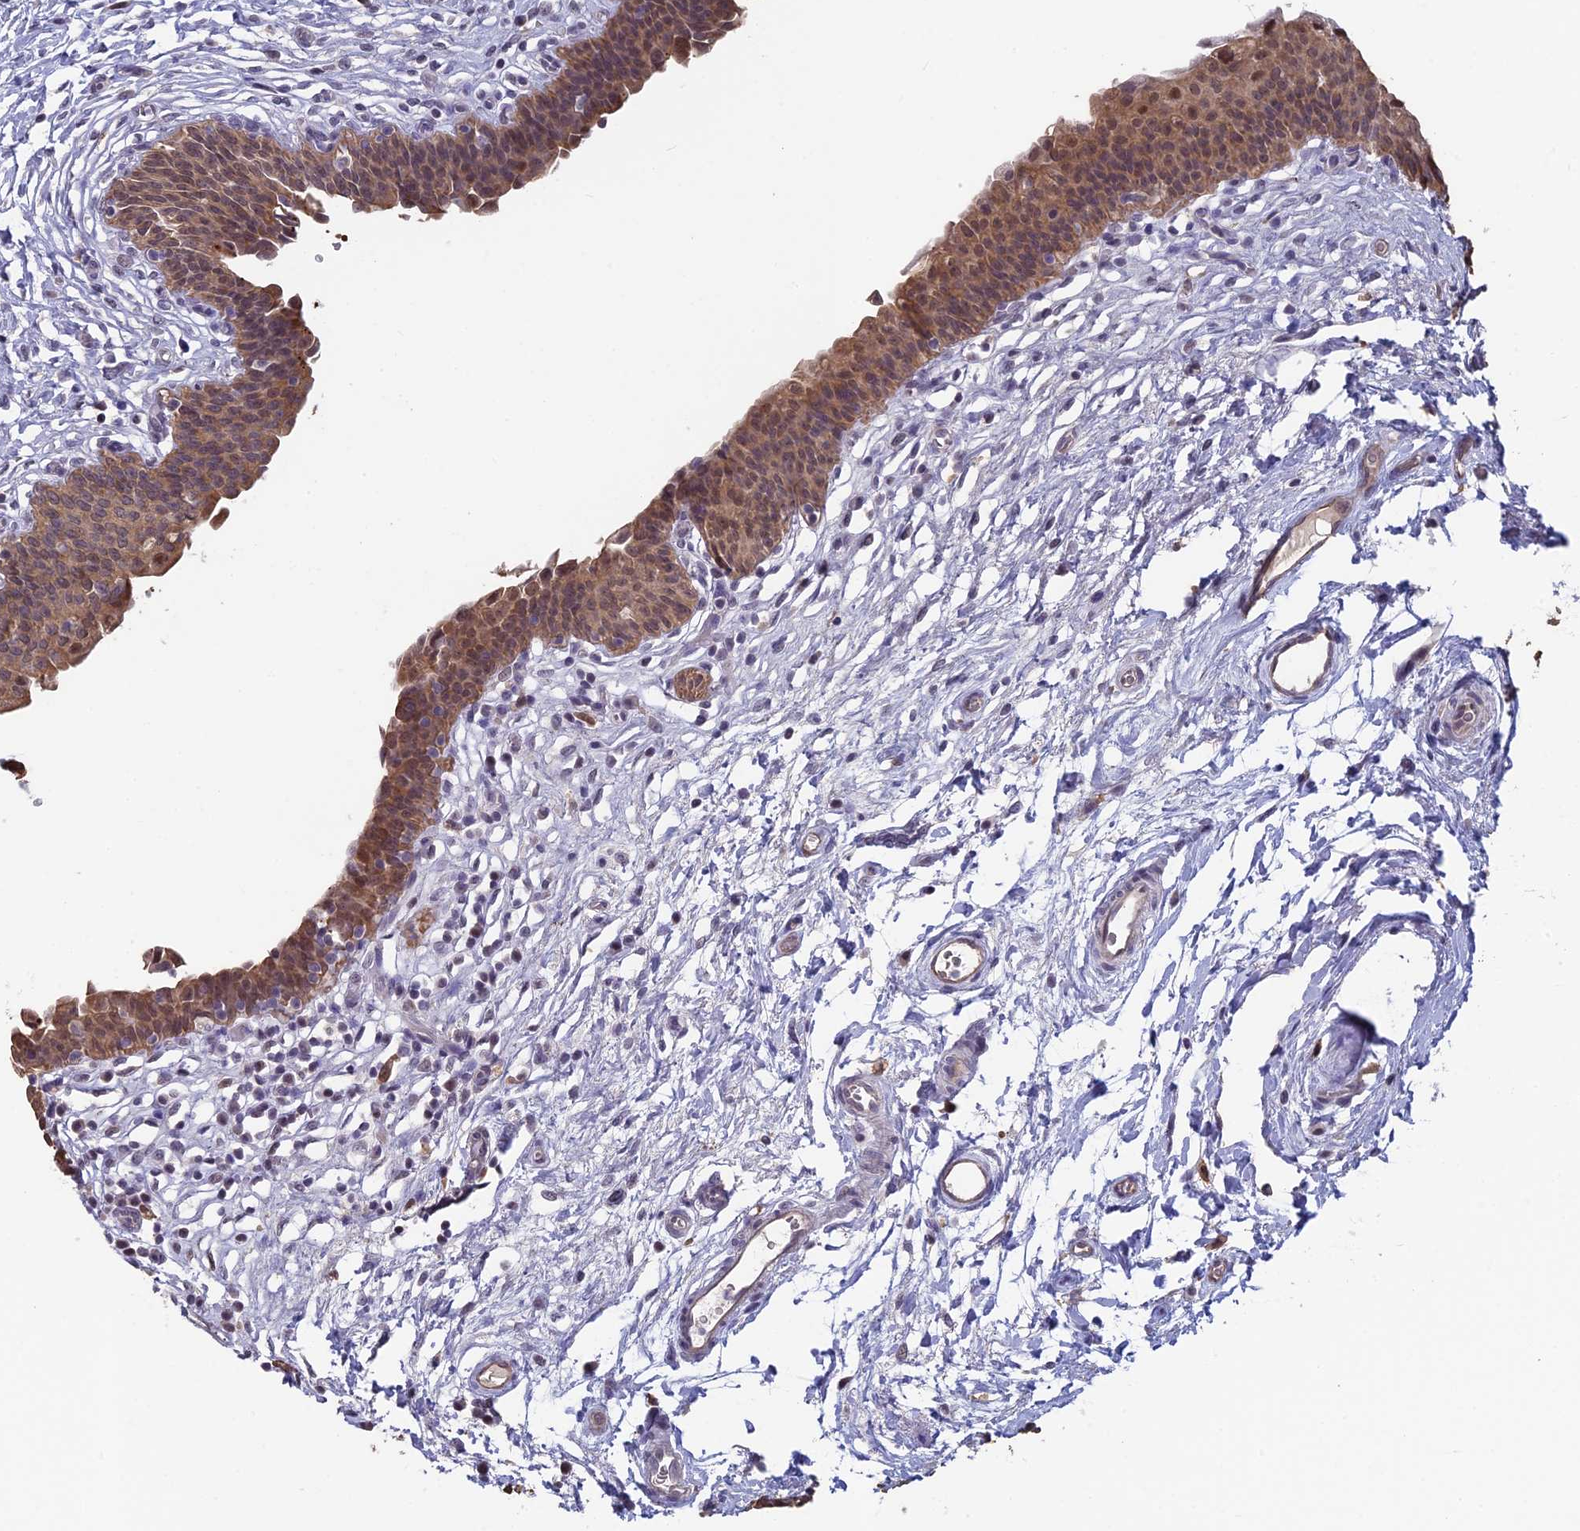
{"staining": {"intensity": "moderate", "quantity": ">75%", "location": "cytoplasmic/membranous,nuclear"}, "tissue": "urinary bladder", "cell_type": "Urothelial cells", "image_type": "normal", "snomed": [{"axis": "morphology", "description": "Normal tissue, NOS"}, {"axis": "topography", "description": "Urinary bladder"}], "caption": "The immunohistochemical stain labels moderate cytoplasmic/membranous,nuclear positivity in urothelial cells of normal urinary bladder. (DAB IHC, brown staining for protein, blue staining for nuclei).", "gene": "MT", "patient": {"sex": "male", "age": 83}}